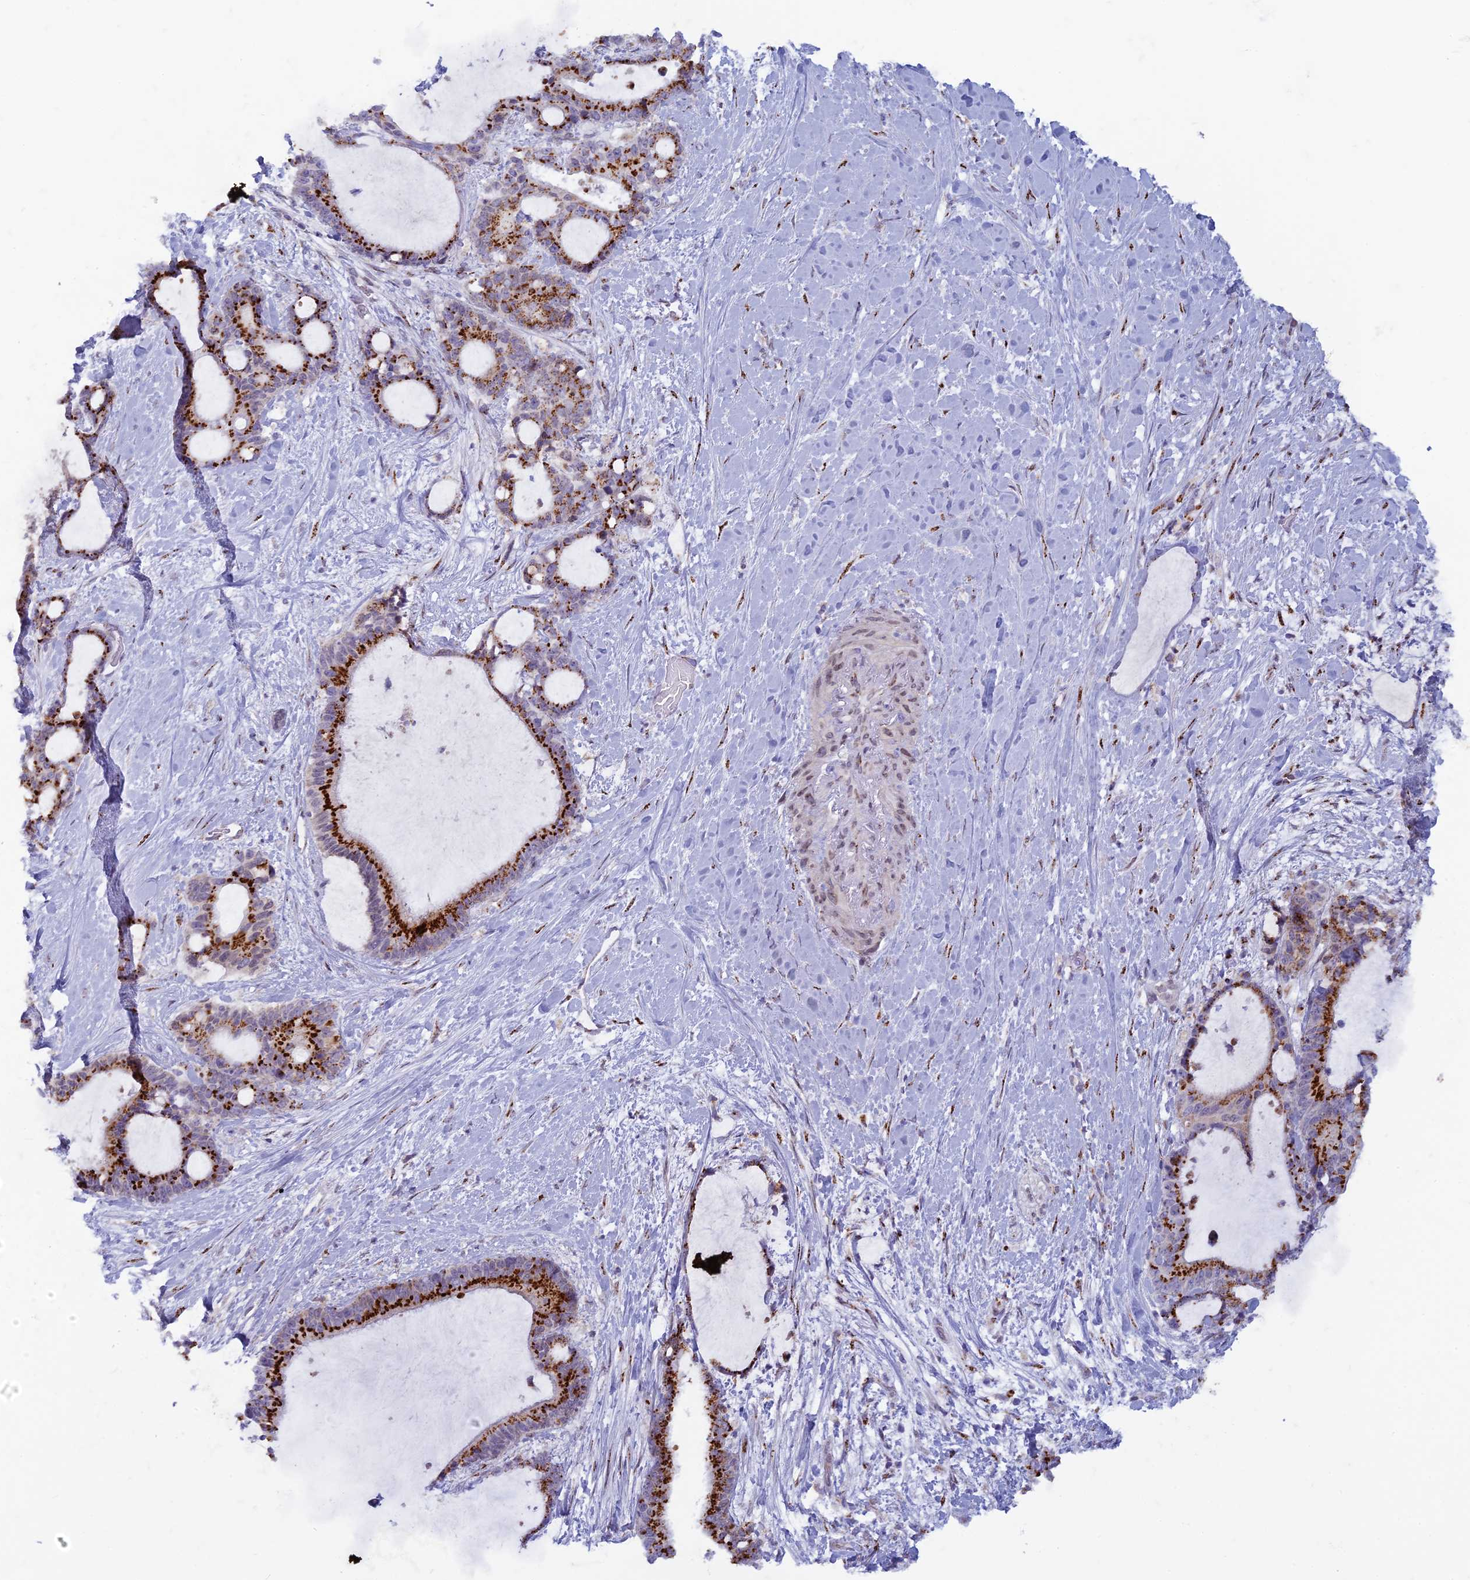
{"staining": {"intensity": "strong", "quantity": ">75%", "location": "cytoplasmic/membranous"}, "tissue": "liver cancer", "cell_type": "Tumor cells", "image_type": "cancer", "snomed": [{"axis": "morphology", "description": "Normal tissue, NOS"}, {"axis": "morphology", "description": "Cholangiocarcinoma"}, {"axis": "topography", "description": "Liver"}, {"axis": "topography", "description": "Peripheral nerve tissue"}], "caption": "Liver cancer stained for a protein displays strong cytoplasmic/membranous positivity in tumor cells.", "gene": "FAM3C", "patient": {"sex": "female", "age": 73}}